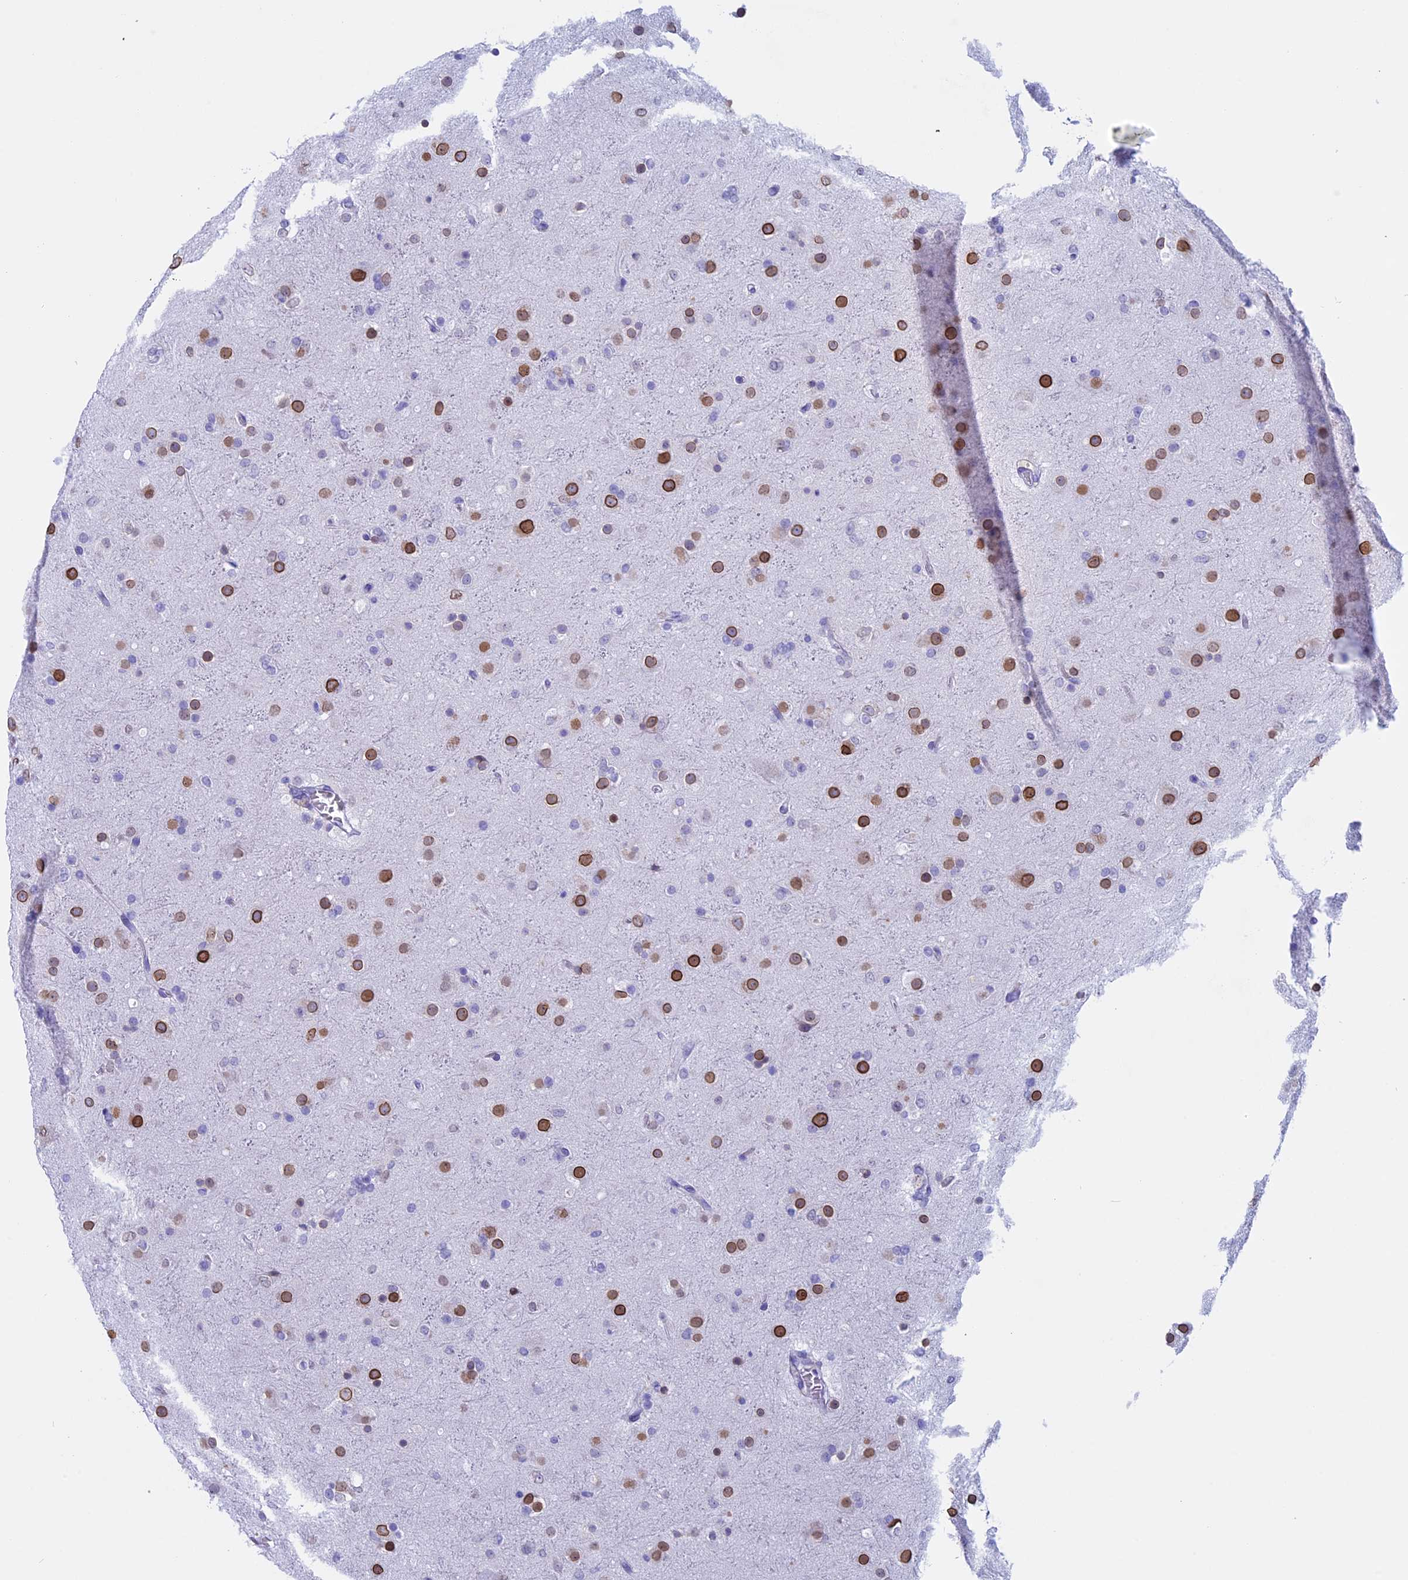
{"staining": {"intensity": "strong", "quantity": "25%-75%", "location": "cytoplasmic/membranous,nuclear"}, "tissue": "glioma", "cell_type": "Tumor cells", "image_type": "cancer", "snomed": [{"axis": "morphology", "description": "Glioma, malignant, Low grade"}, {"axis": "topography", "description": "Brain"}], "caption": "A brown stain labels strong cytoplasmic/membranous and nuclear expression of a protein in human glioma tumor cells.", "gene": "FAM169A", "patient": {"sex": "male", "age": 65}}